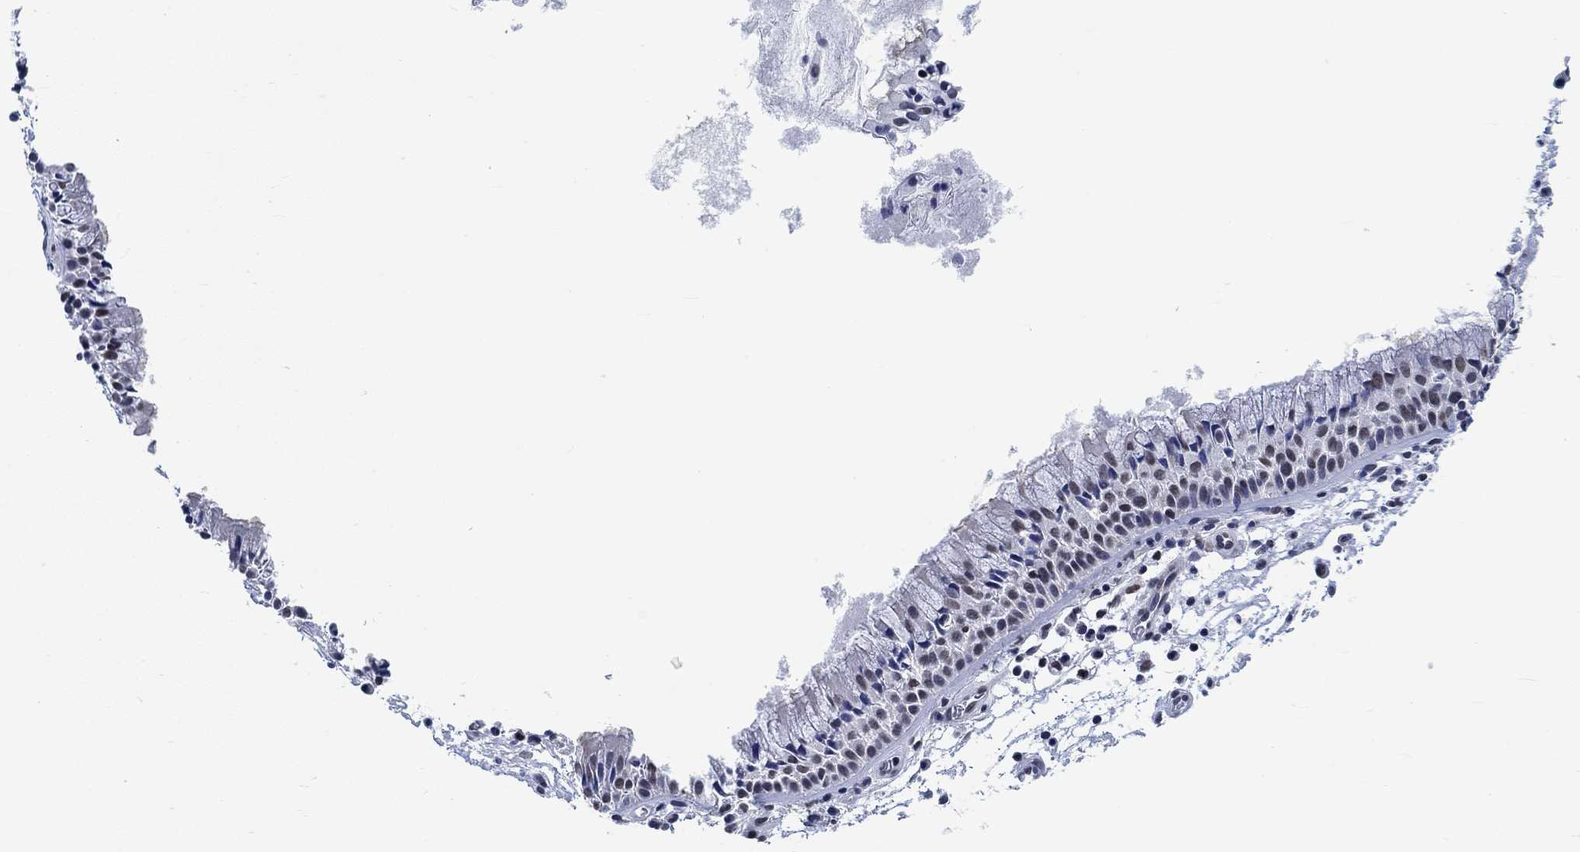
{"staining": {"intensity": "negative", "quantity": "none", "location": "none"}, "tissue": "nasopharynx", "cell_type": "Respiratory epithelial cells", "image_type": "normal", "snomed": [{"axis": "morphology", "description": "Normal tissue, NOS"}, {"axis": "topography", "description": "Nasopharynx"}], "caption": "An IHC image of benign nasopharynx is shown. There is no staining in respiratory epithelial cells of nasopharynx. The staining is performed using DAB (3,3'-diaminobenzidine) brown chromogen with nuclei counter-stained in using hematoxylin.", "gene": "KCNH8", "patient": {"sex": "male", "age": 51}}